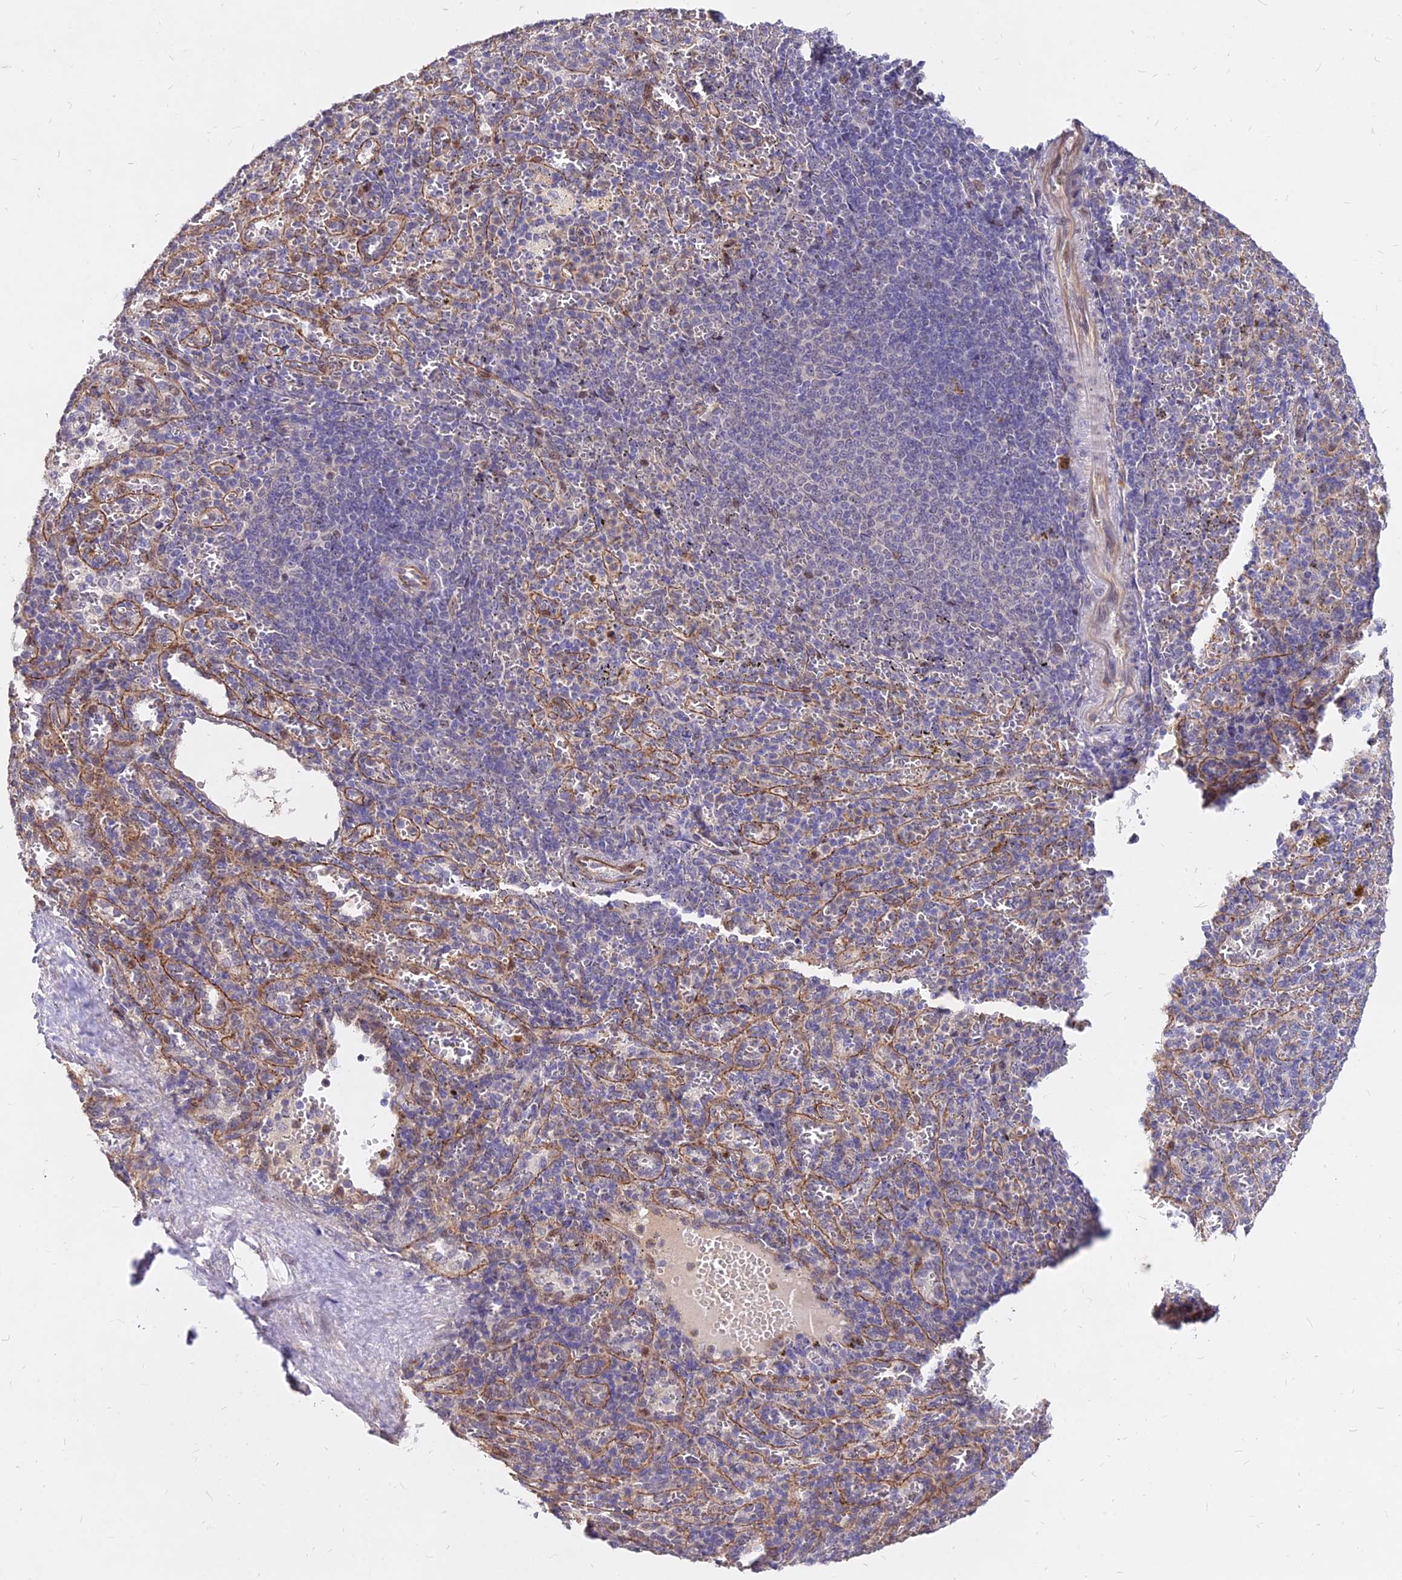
{"staining": {"intensity": "negative", "quantity": "none", "location": "none"}, "tissue": "spleen", "cell_type": "Cells in red pulp", "image_type": "normal", "snomed": [{"axis": "morphology", "description": "Normal tissue, NOS"}, {"axis": "topography", "description": "Spleen"}], "caption": "This image is of unremarkable spleen stained with immunohistochemistry (IHC) to label a protein in brown with the nuclei are counter-stained blue. There is no positivity in cells in red pulp.", "gene": "C11orf68", "patient": {"sex": "female", "age": 21}}